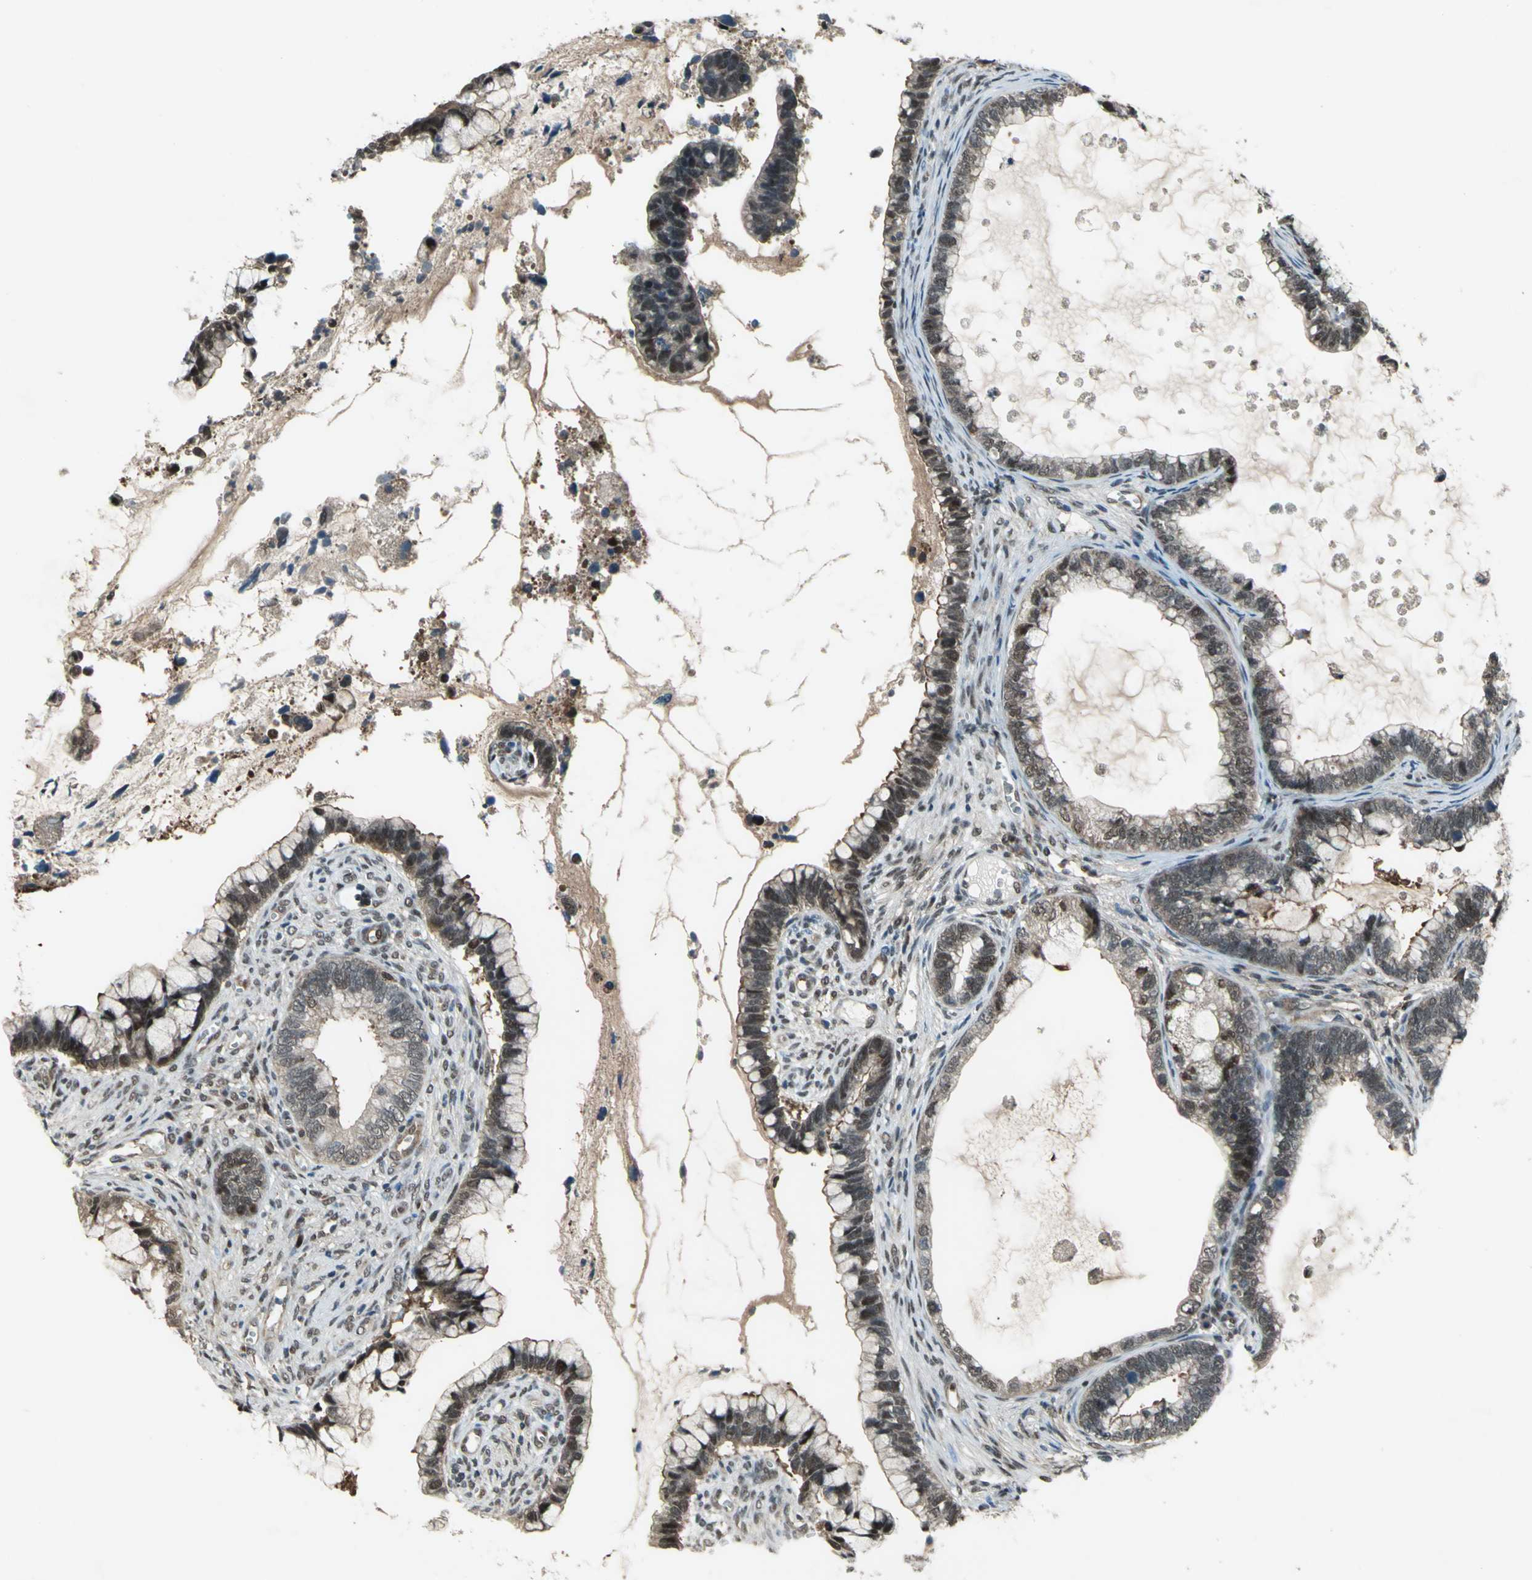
{"staining": {"intensity": "moderate", "quantity": ">75%", "location": "cytoplasmic/membranous,nuclear"}, "tissue": "cervical cancer", "cell_type": "Tumor cells", "image_type": "cancer", "snomed": [{"axis": "morphology", "description": "Adenocarcinoma, NOS"}, {"axis": "topography", "description": "Cervix"}], "caption": "Human cervical cancer stained for a protein (brown) exhibits moderate cytoplasmic/membranous and nuclear positive expression in approximately >75% of tumor cells.", "gene": "COPS5", "patient": {"sex": "female", "age": 44}}